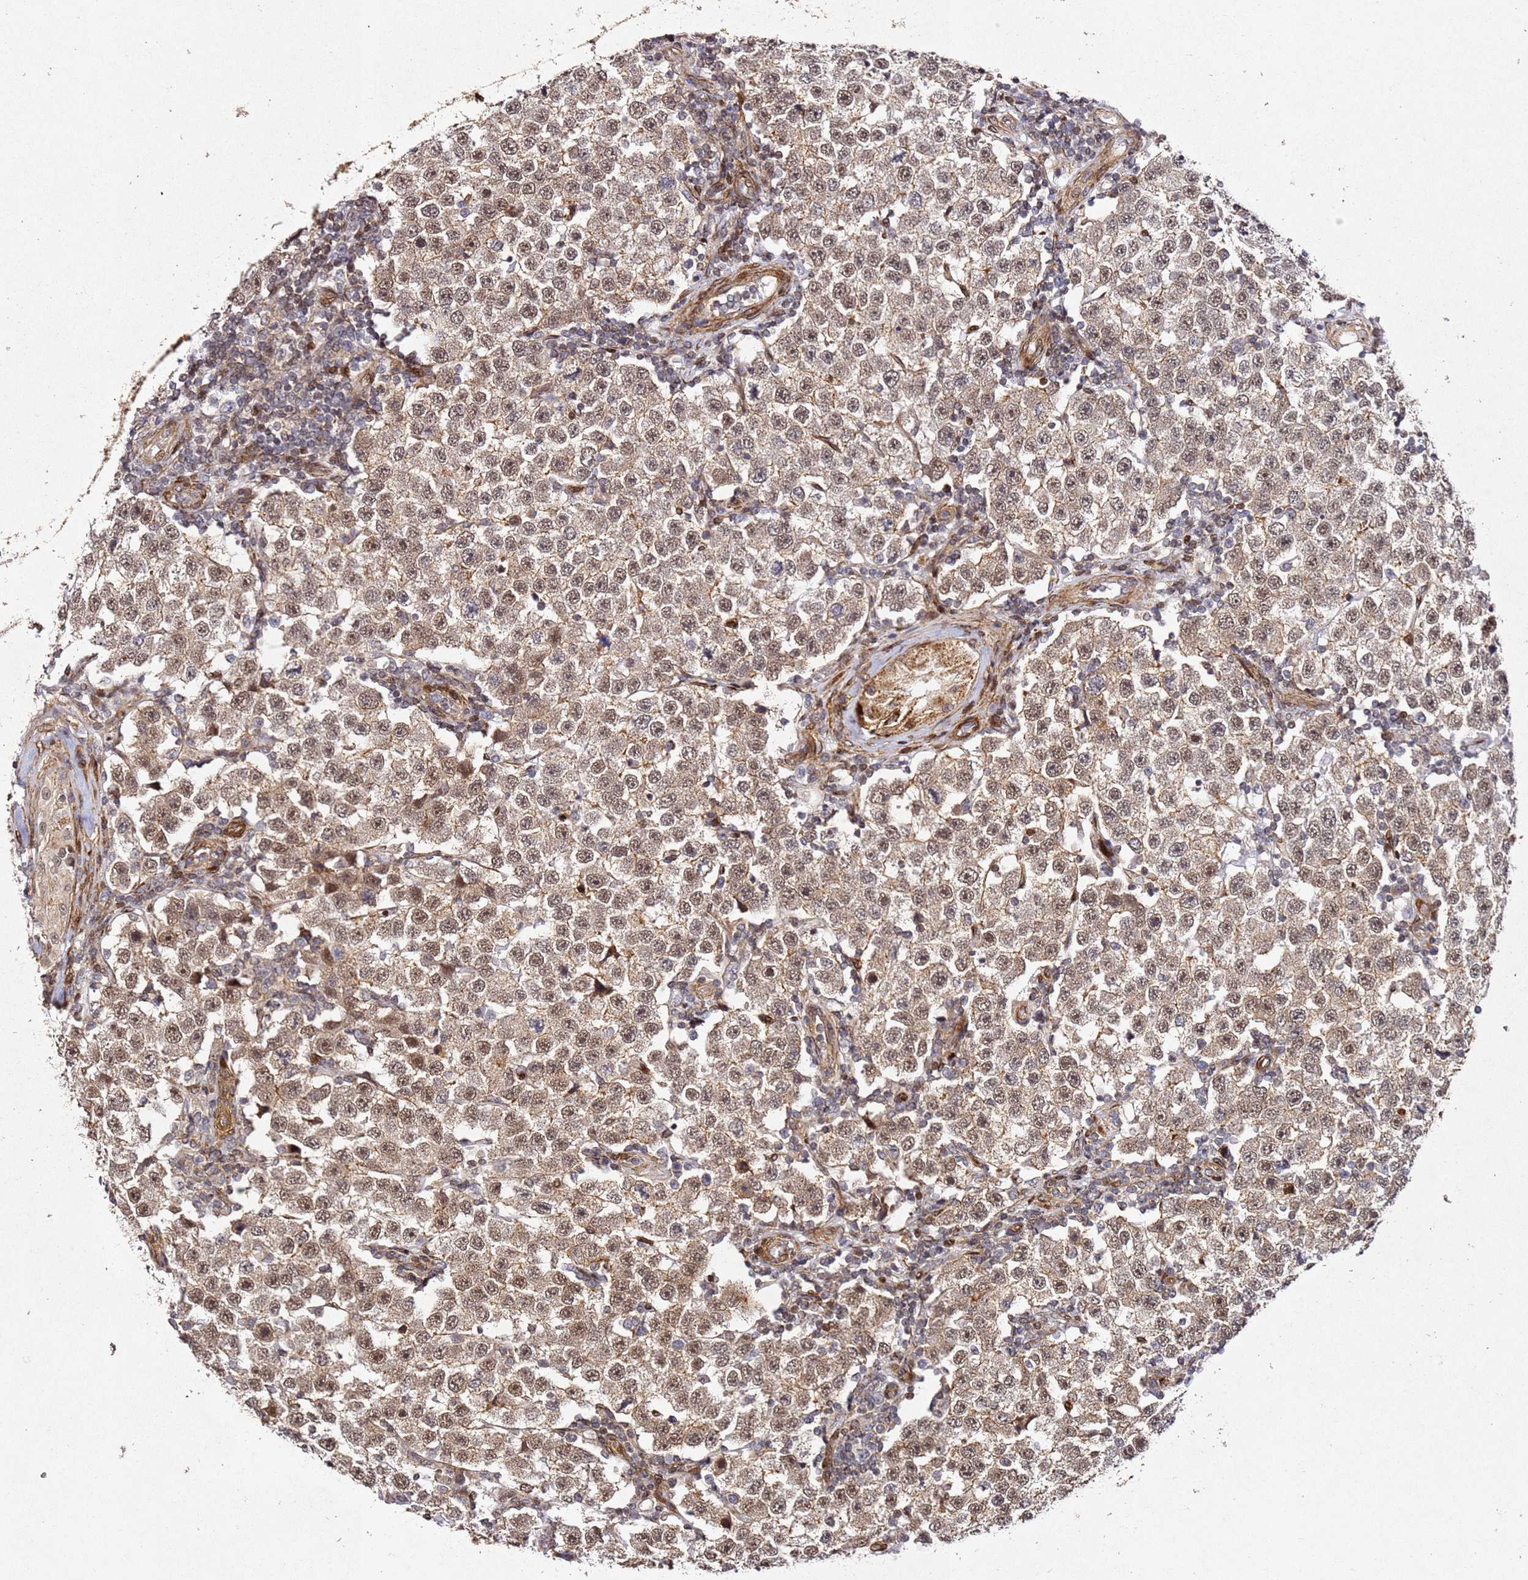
{"staining": {"intensity": "moderate", "quantity": ">75%", "location": "cytoplasmic/membranous,nuclear"}, "tissue": "testis cancer", "cell_type": "Tumor cells", "image_type": "cancer", "snomed": [{"axis": "morphology", "description": "Seminoma, NOS"}, {"axis": "topography", "description": "Testis"}], "caption": "A histopathology image of testis seminoma stained for a protein exhibits moderate cytoplasmic/membranous and nuclear brown staining in tumor cells. (IHC, brightfield microscopy, high magnification).", "gene": "ZNF296", "patient": {"sex": "male", "age": 34}}